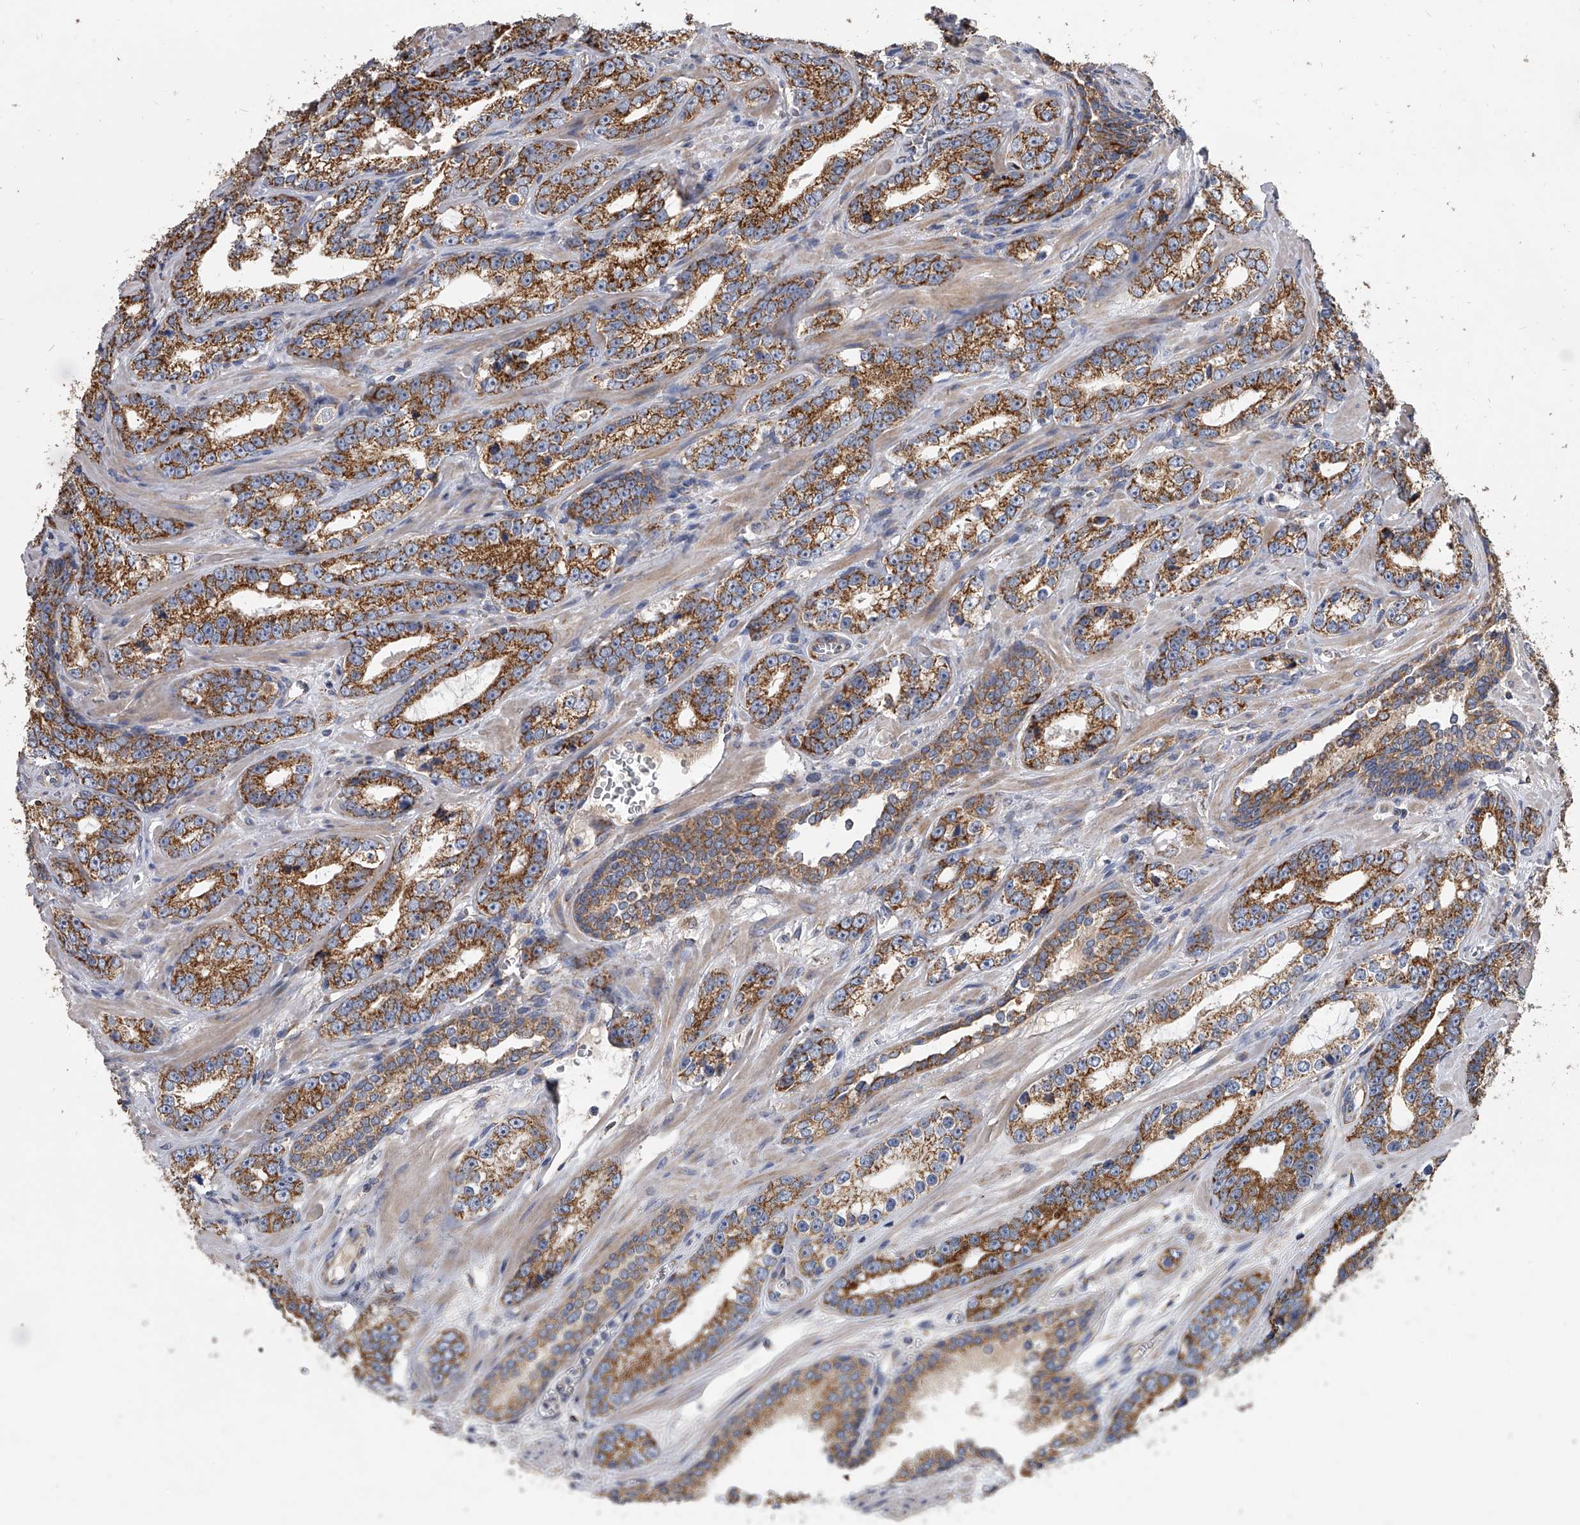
{"staining": {"intensity": "moderate", "quantity": ">75%", "location": "cytoplasmic/membranous"}, "tissue": "prostate cancer", "cell_type": "Tumor cells", "image_type": "cancer", "snomed": [{"axis": "morphology", "description": "Adenocarcinoma, High grade"}, {"axis": "topography", "description": "Prostate"}], "caption": "Prostate adenocarcinoma (high-grade) stained with a protein marker reveals moderate staining in tumor cells.", "gene": "MRPL28", "patient": {"sex": "male", "age": 62}}